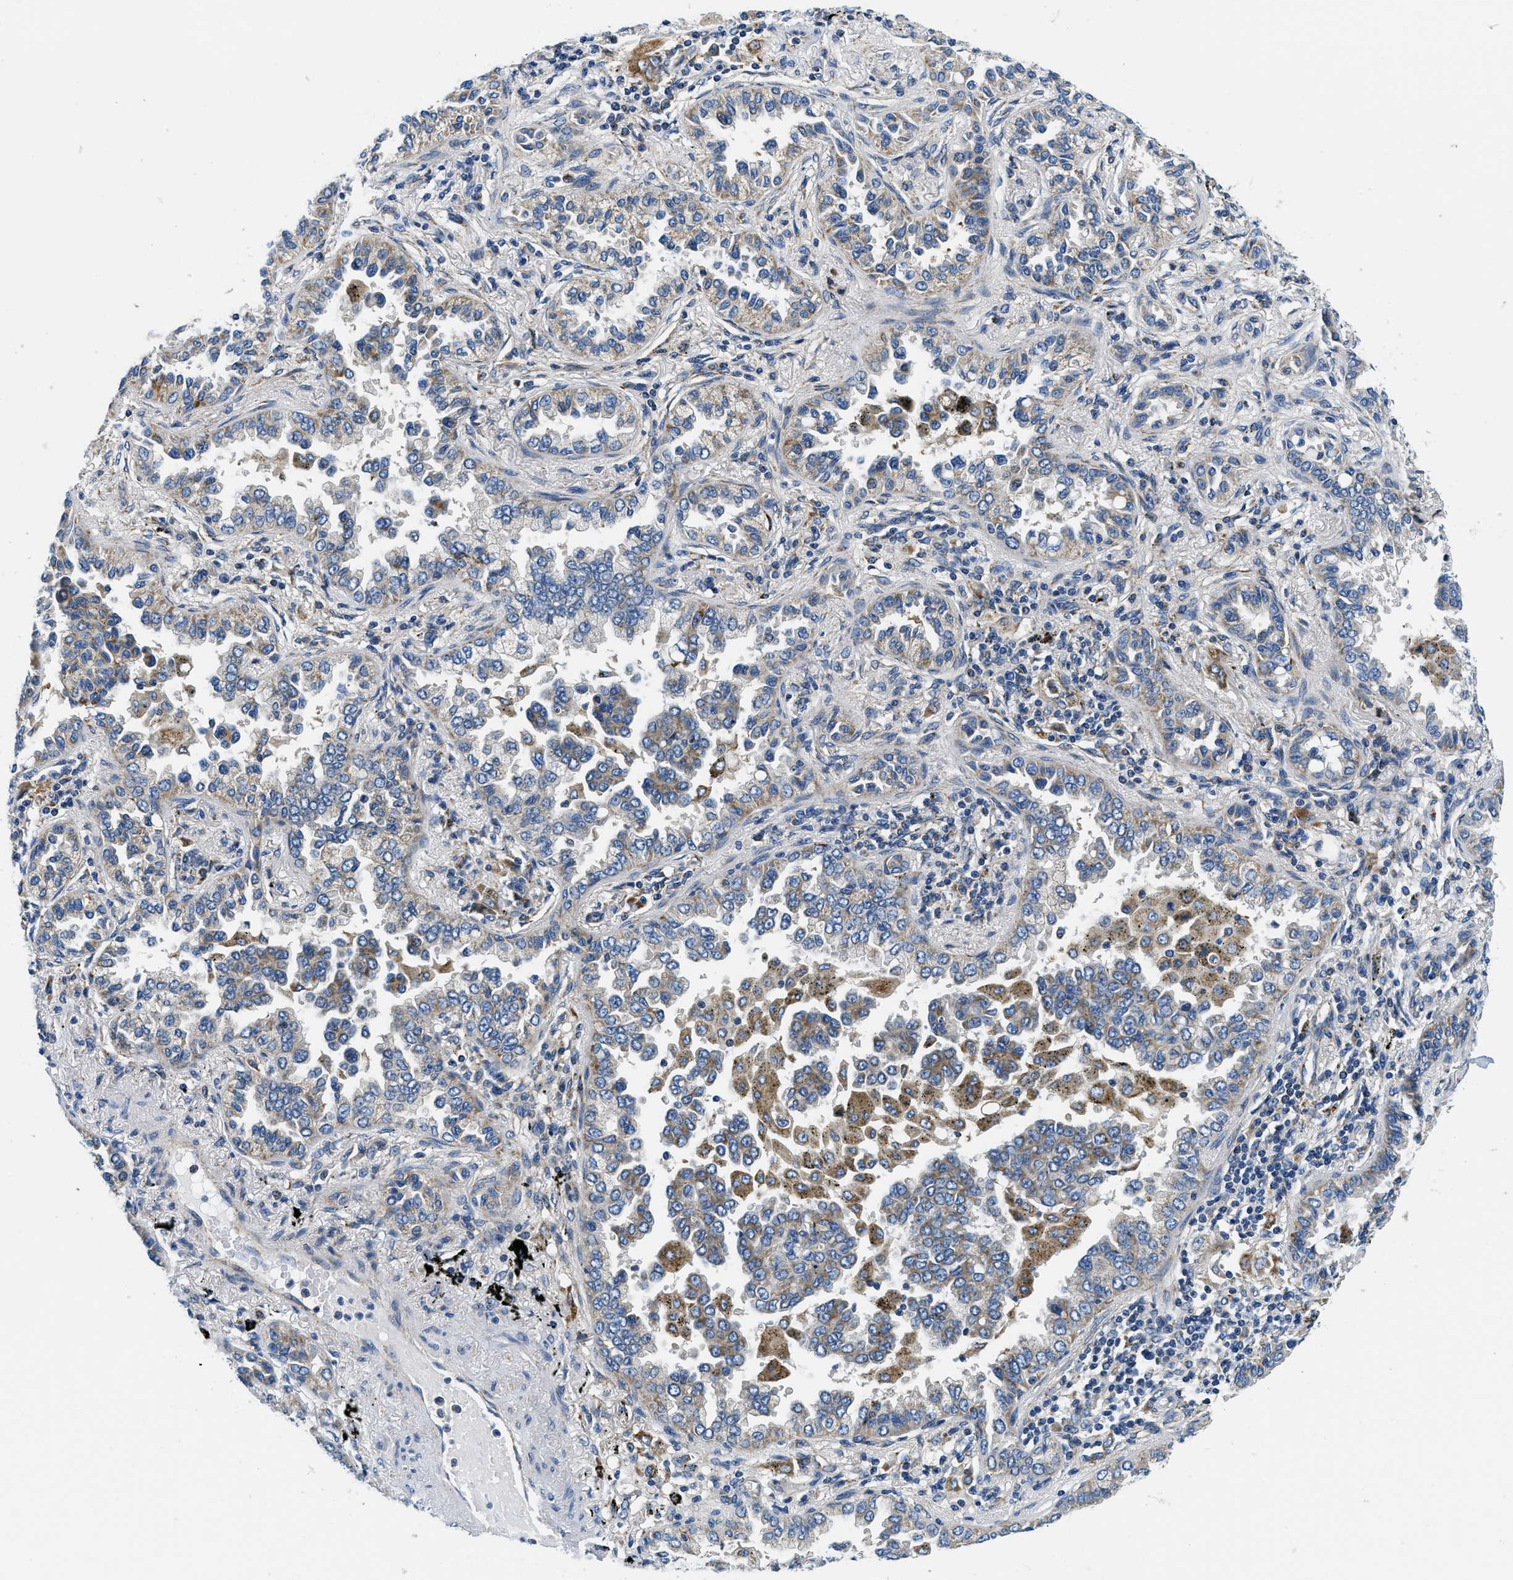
{"staining": {"intensity": "moderate", "quantity": "25%-75%", "location": "cytoplasmic/membranous"}, "tissue": "lung cancer", "cell_type": "Tumor cells", "image_type": "cancer", "snomed": [{"axis": "morphology", "description": "Normal tissue, NOS"}, {"axis": "morphology", "description": "Adenocarcinoma, NOS"}, {"axis": "topography", "description": "Lung"}], "caption": "Immunohistochemistry (IHC) photomicrograph of neoplastic tissue: lung adenocarcinoma stained using IHC shows medium levels of moderate protein expression localized specifically in the cytoplasmic/membranous of tumor cells, appearing as a cytoplasmic/membranous brown color.", "gene": "SAMD4B", "patient": {"sex": "male", "age": 59}}